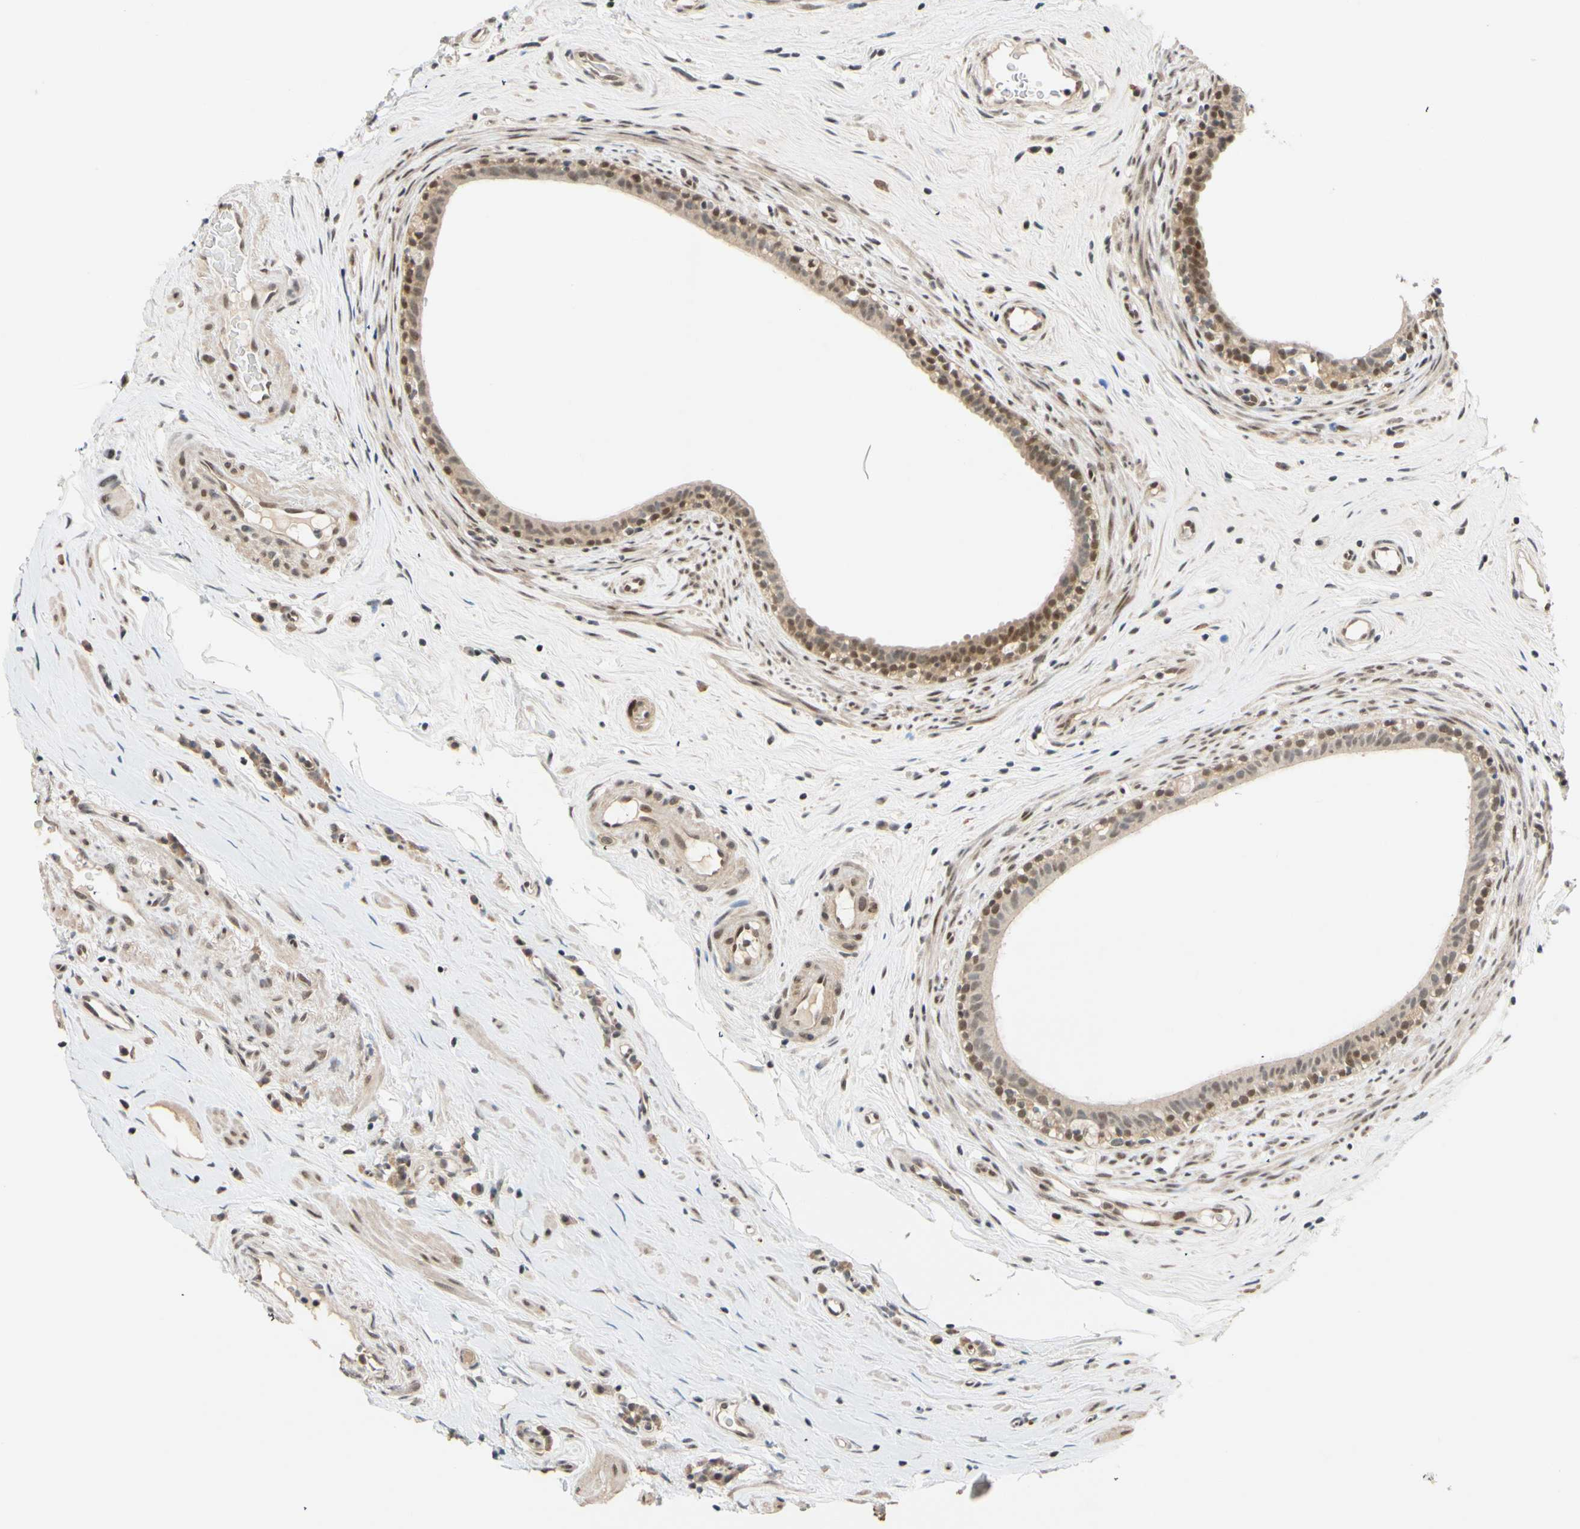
{"staining": {"intensity": "moderate", "quantity": "25%-75%", "location": "nuclear"}, "tissue": "epididymis", "cell_type": "Glandular cells", "image_type": "normal", "snomed": [{"axis": "morphology", "description": "Normal tissue, NOS"}, {"axis": "morphology", "description": "Inflammation, NOS"}, {"axis": "topography", "description": "Epididymis"}], "caption": "This photomicrograph demonstrates immunohistochemistry (IHC) staining of benign human epididymis, with medium moderate nuclear positivity in approximately 25%-75% of glandular cells.", "gene": "TAF4", "patient": {"sex": "male", "age": 84}}